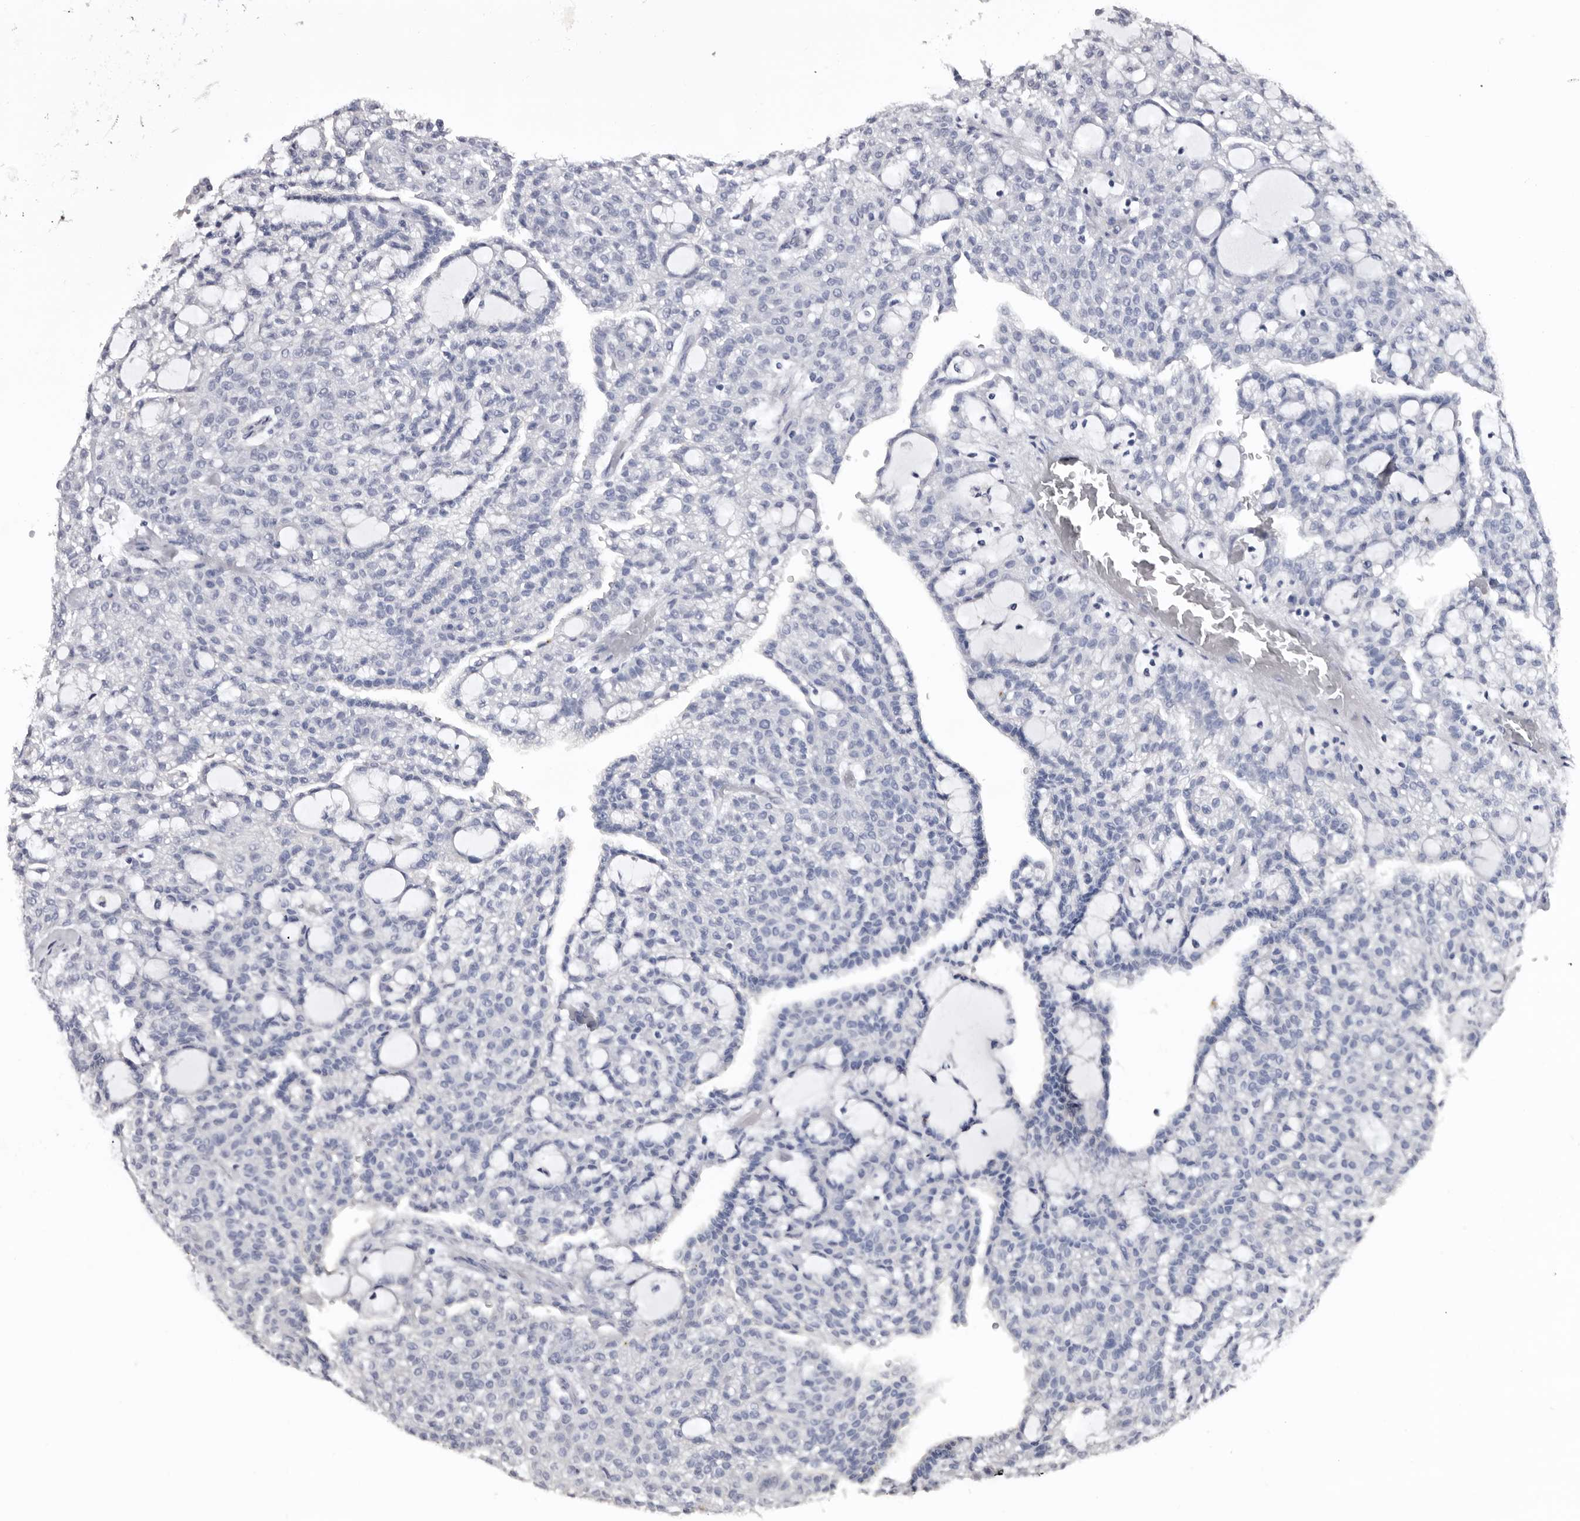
{"staining": {"intensity": "negative", "quantity": "none", "location": "none"}, "tissue": "renal cancer", "cell_type": "Tumor cells", "image_type": "cancer", "snomed": [{"axis": "morphology", "description": "Adenocarcinoma, NOS"}, {"axis": "topography", "description": "Kidney"}], "caption": "A high-resolution micrograph shows immunohistochemistry staining of adenocarcinoma (renal), which reveals no significant staining in tumor cells.", "gene": "SLC10A4", "patient": {"sex": "male", "age": 63}}